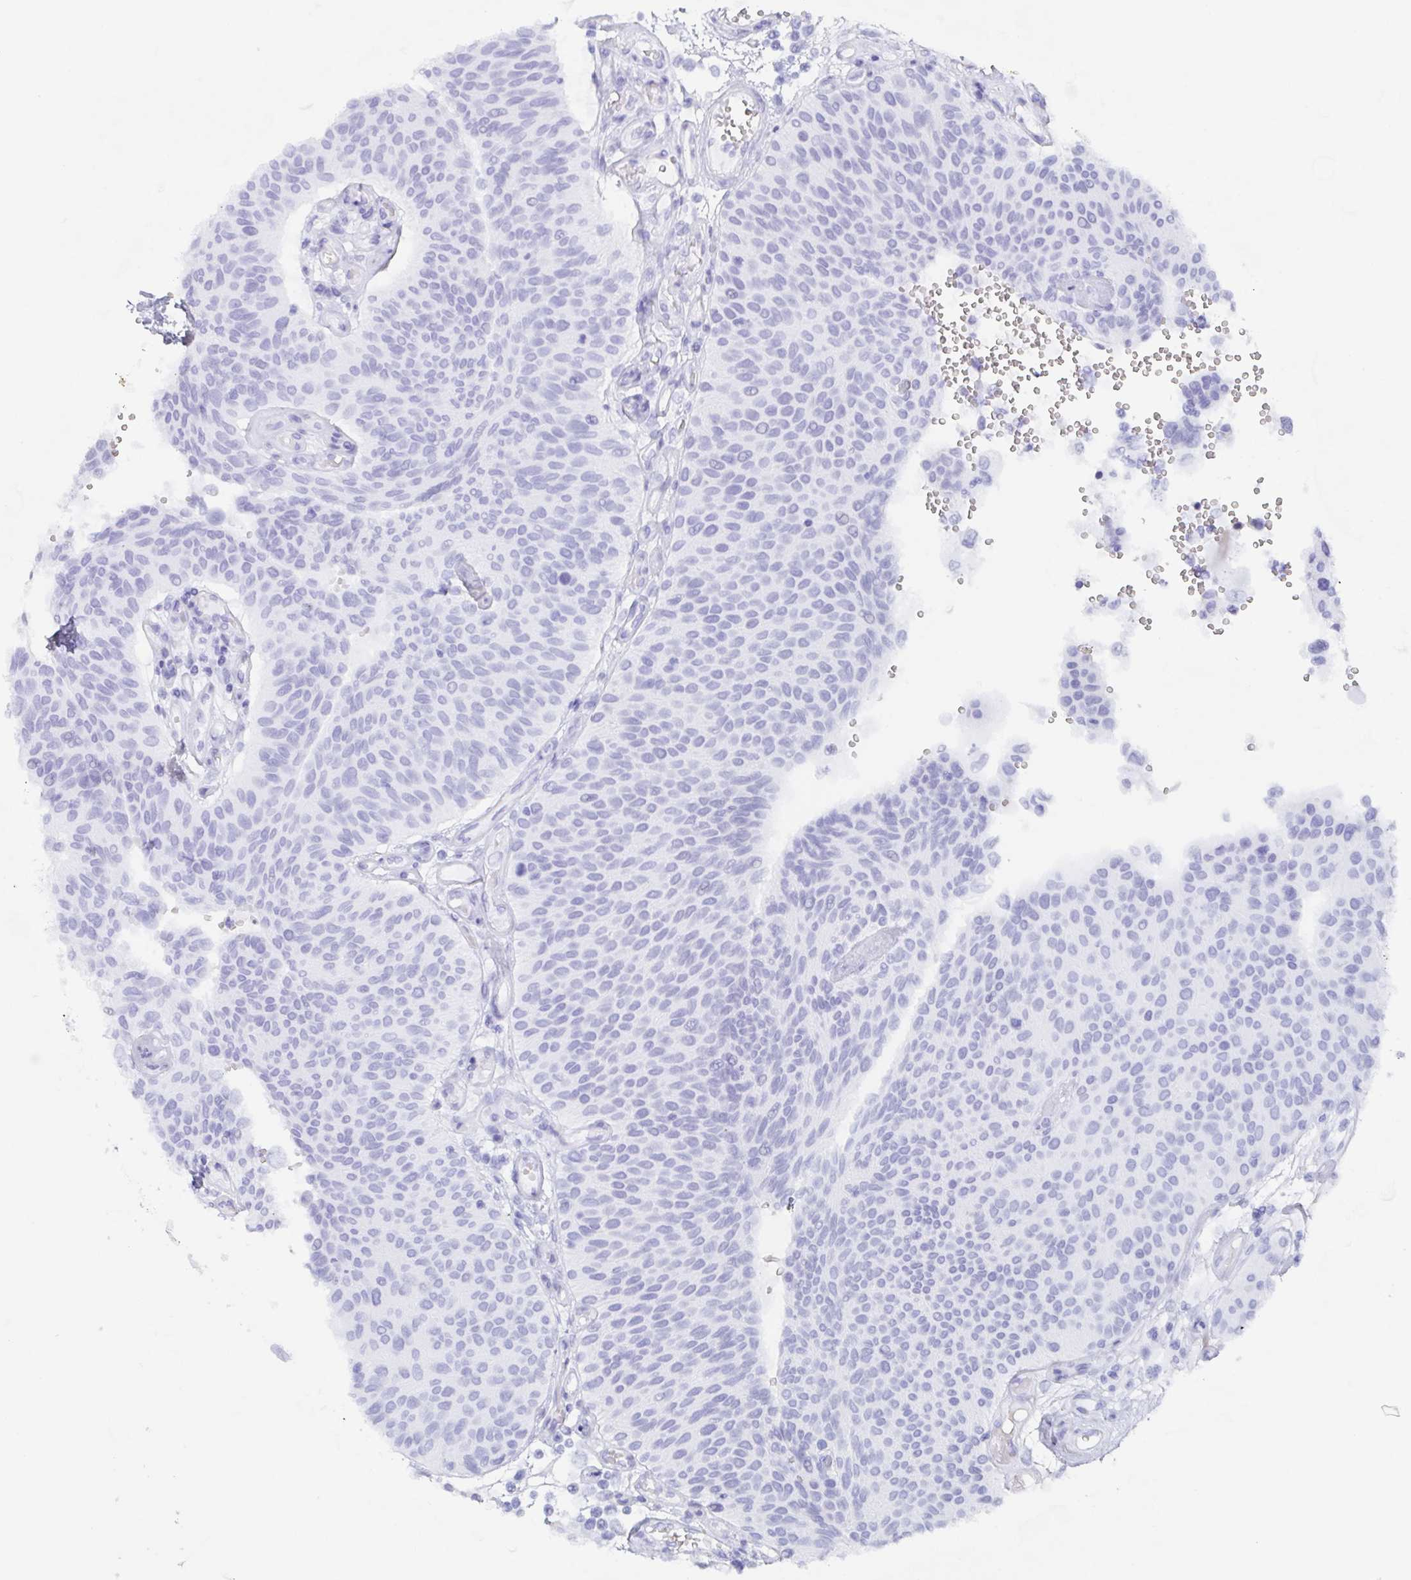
{"staining": {"intensity": "negative", "quantity": "none", "location": "none"}, "tissue": "urothelial cancer", "cell_type": "Tumor cells", "image_type": "cancer", "snomed": [{"axis": "morphology", "description": "Urothelial carcinoma, NOS"}, {"axis": "topography", "description": "Urinary bladder"}], "caption": "A high-resolution micrograph shows immunohistochemistry staining of urothelial cancer, which shows no significant expression in tumor cells.", "gene": "POU2F3", "patient": {"sex": "male", "age": 55}}